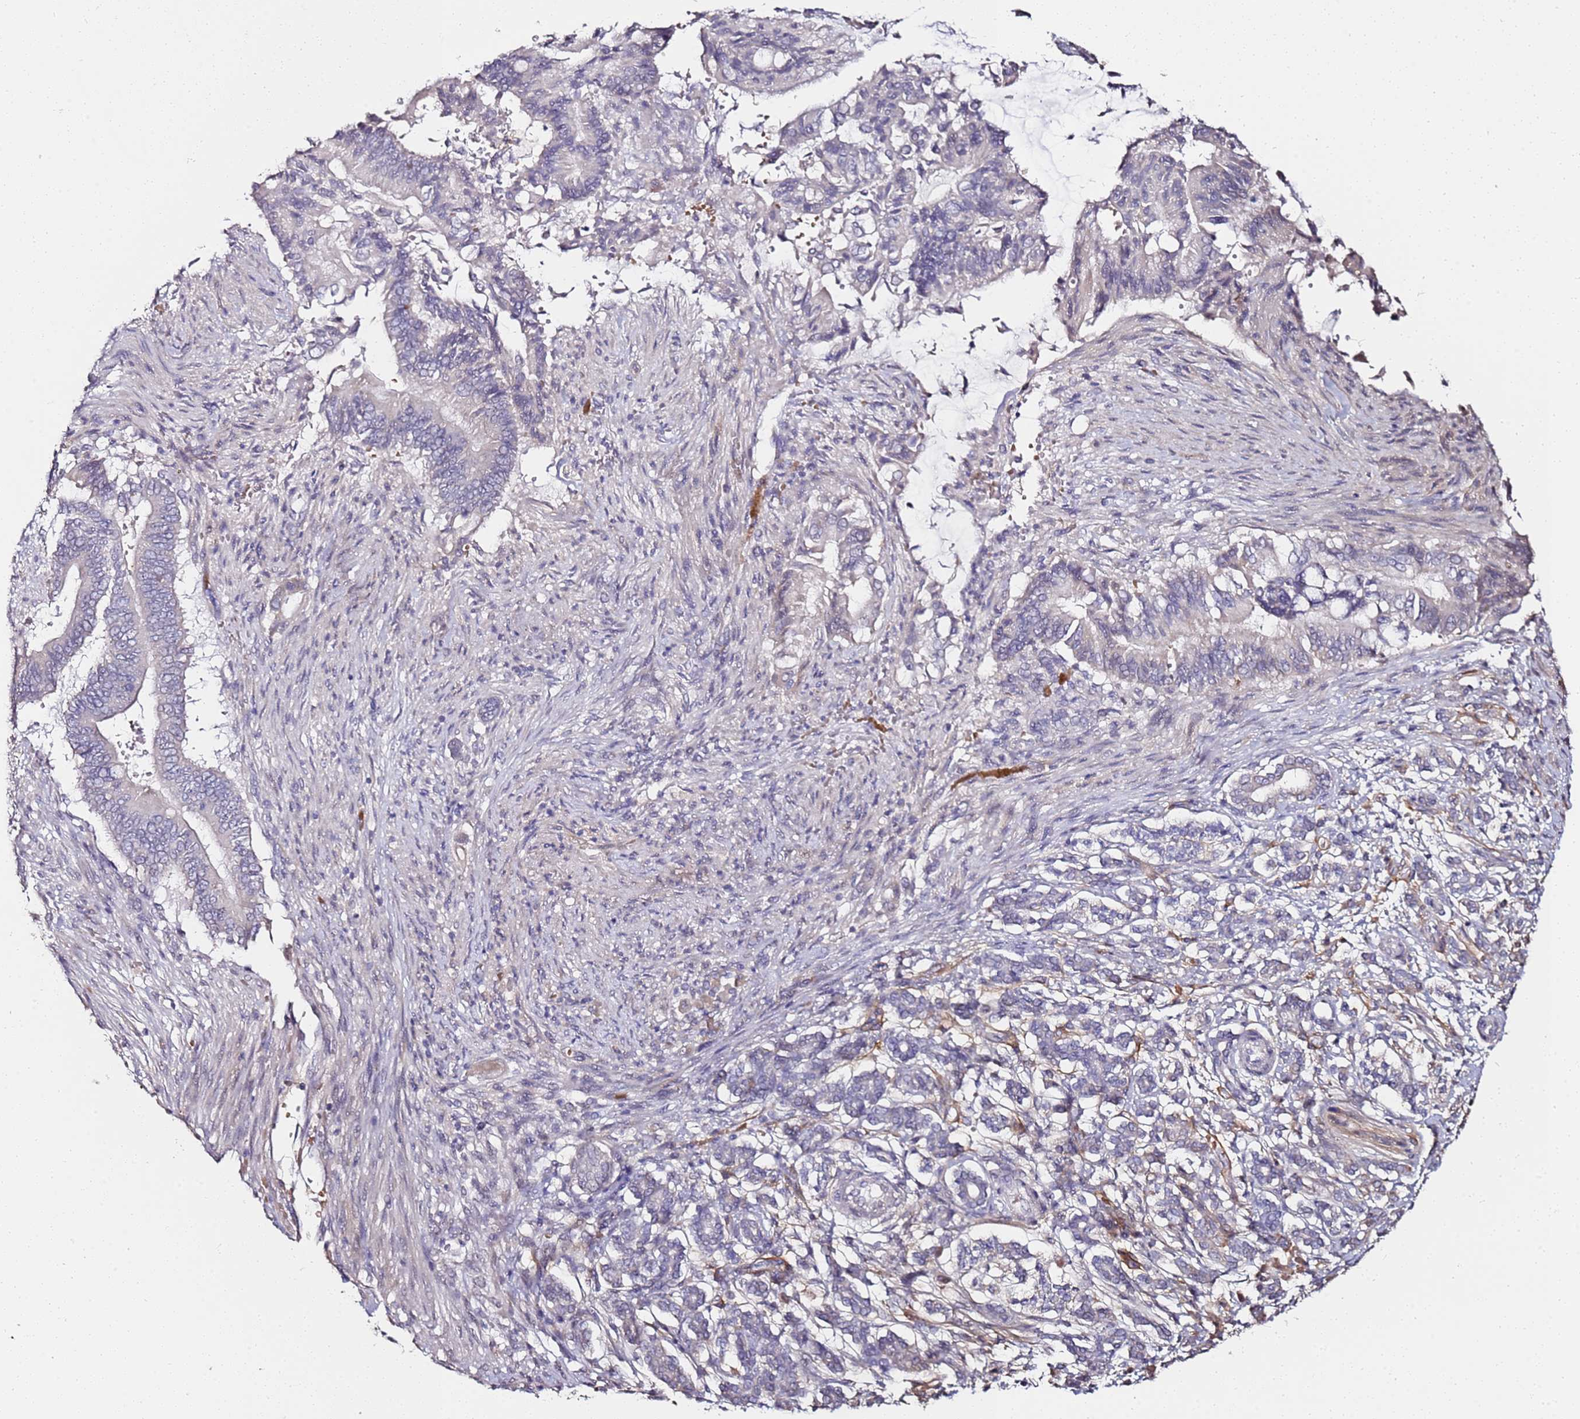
{"staining": {"intensity": "negative", "quantity": "none", "location": "none"}, "tissue": "pancreatic cancer", "cell_type": "Tumor cells", "image_type": "cancer", "snomed": [{"axis": "morphology", "description": "Adenocarcinoma, NOS"}, {"axis": "topography", "description": "Pancreas"}], "caption": "A histopathology image of pancreatic cancer (adenocarcinoma) stained for a protein shows no brown staining in tumor cells. (Stains: DAB (3,3'-diaminobenzidine) immunohistochemistry (IHC) with hematoxylin counter stain, Microscopy: brightfield microscopy at high magnification).", "gene": "C3orf80", "patient": {"sex": "male", "age": 68}}